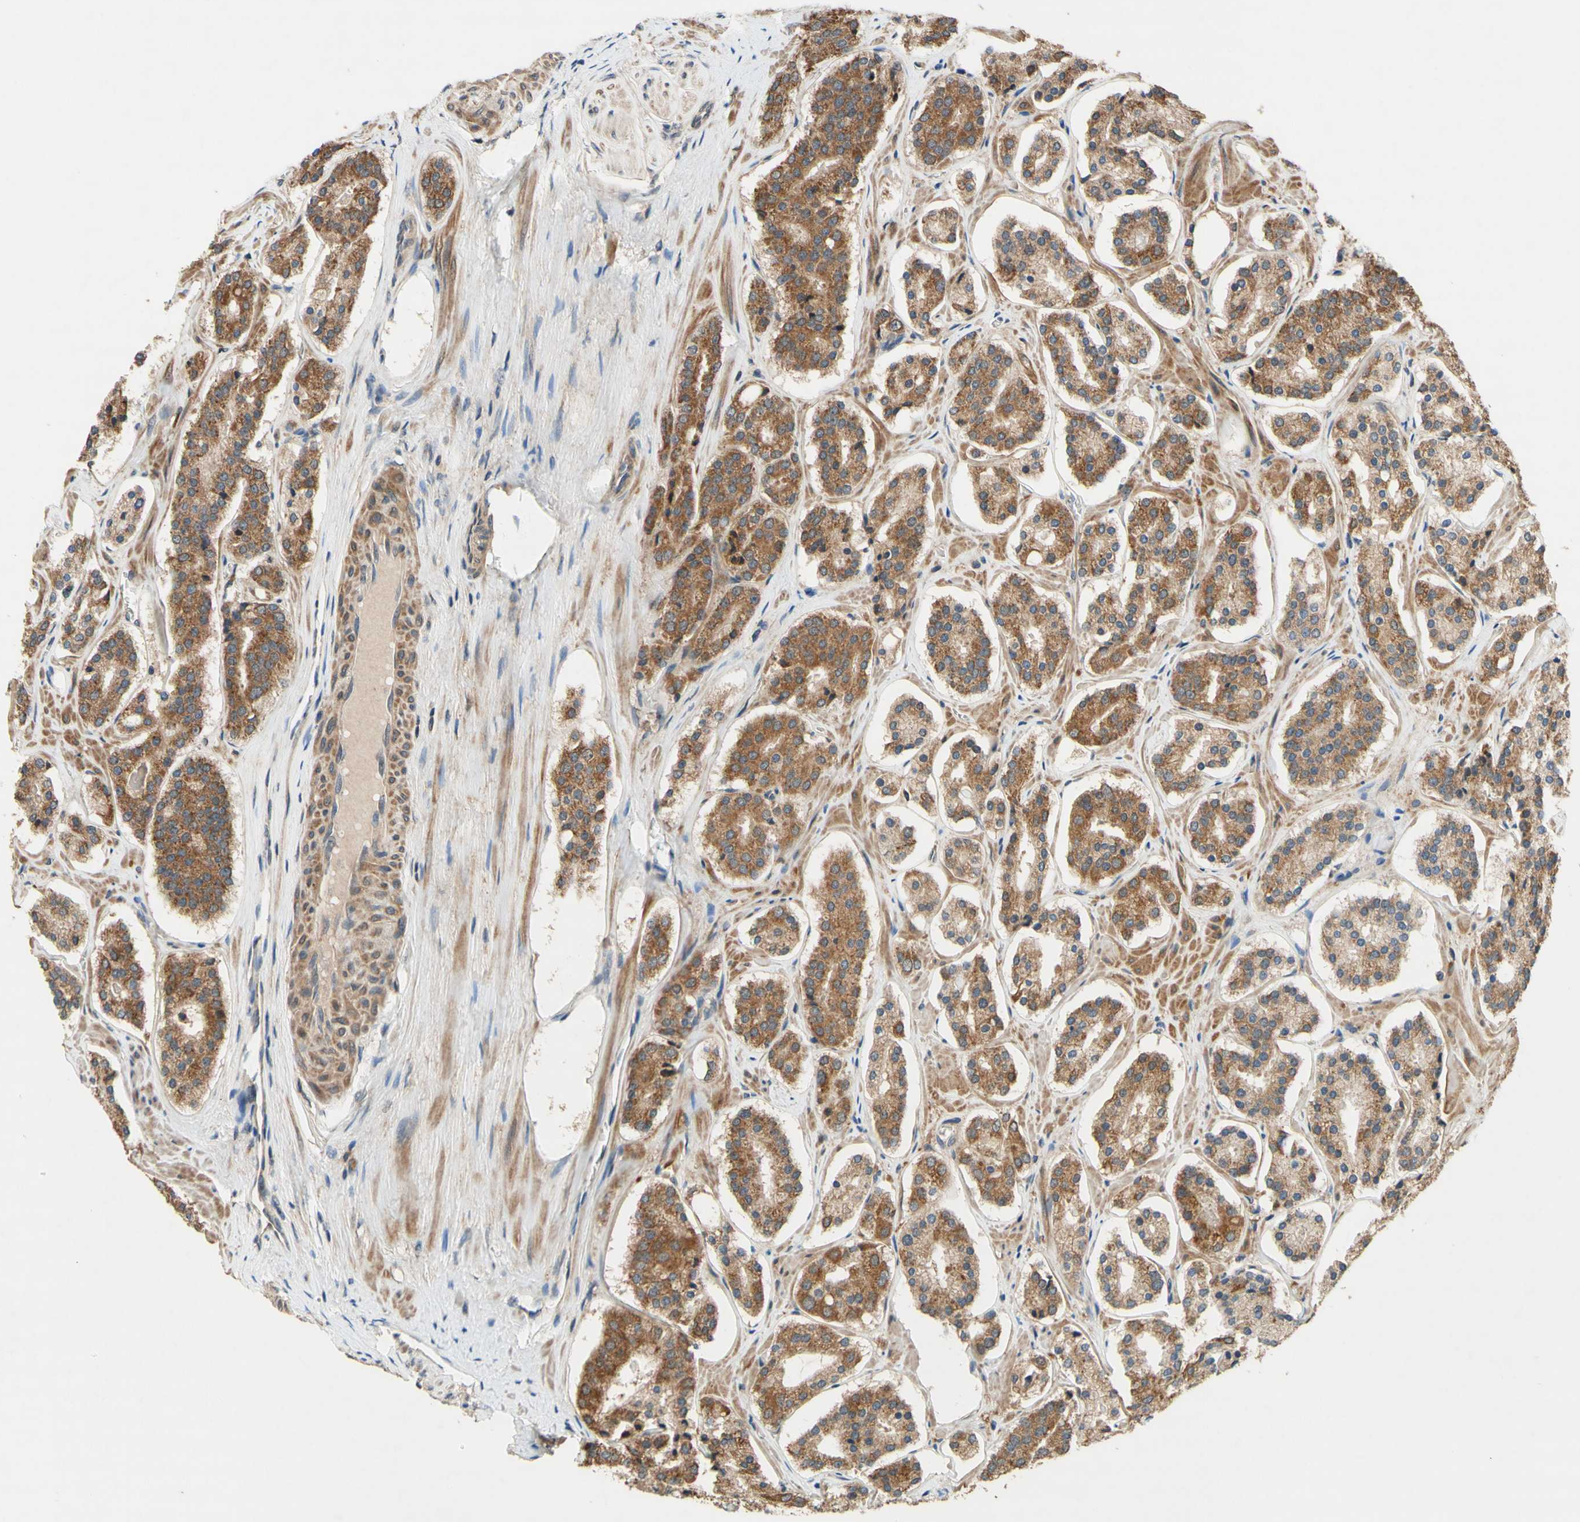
{"staining": {"intensity": "moderate", "quantity": ">75%", "location": "cytoplasmic/membranous"}, "tissue": "prostate cancer", "cell_type": "Tumor cells", "image_type": "cancer", "snomed": [{"axis": "morphology", "description": "Adenocarcinoma, High grade"}, {"axis": "topography", "description": "Prostate"}], "caption": "IHC image of human high-grade adenocarcinoma (prostate) stained for a protein (brown), which shows medium levels of moderate cytoplasmic/membranous positivity in approximately >75% of tumor cells.", "gene": "DDOST", "patient": {"sex": "male", "age": 60}}